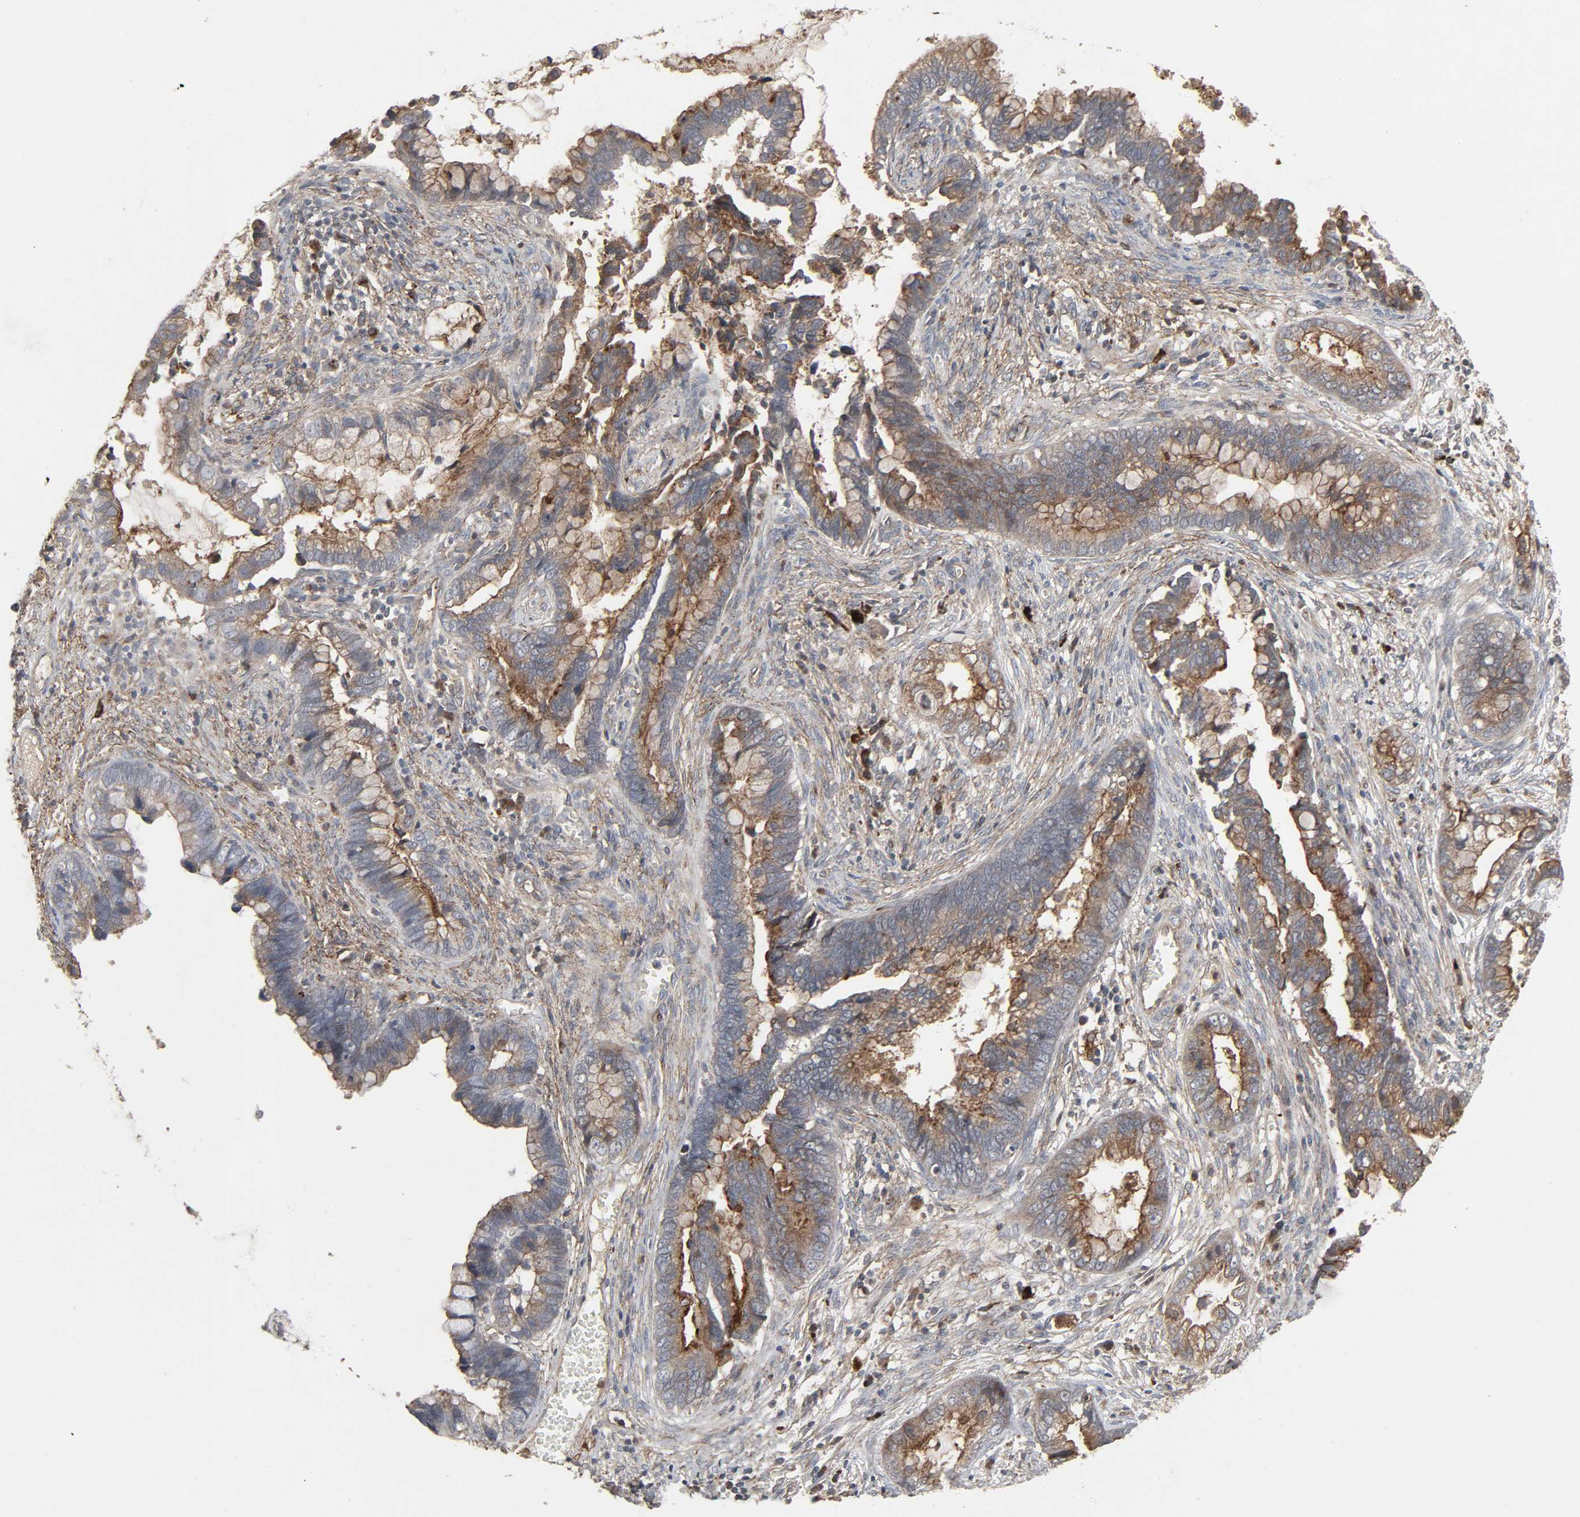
{"staining": {"intensity": "moderate", "quantity": ">75%", "location": "cytoplasmic/membranous"}, "tissue": "cervical cancer", "cell_type": "Tumor cells", "image_type": "cancer", "snomed": [{"axis": "morphology", "description": "Adenocarcinoma, NOS"}, {"axis": "topography", "description": "Cervix"}], "caption": "IHC micrograph of neoplastic tissue: human cervical adenocarcinoma stained using immunohistochemistry (IHC) demonstrates medium levels of moderate protein expression localized specifically in the cytoplasmic/membranous of tumor cells, appearing as a cytoplasmic/membranous brown color.", "gene": "ADCY4", "patient": {"sex": "female", "age": 44}}